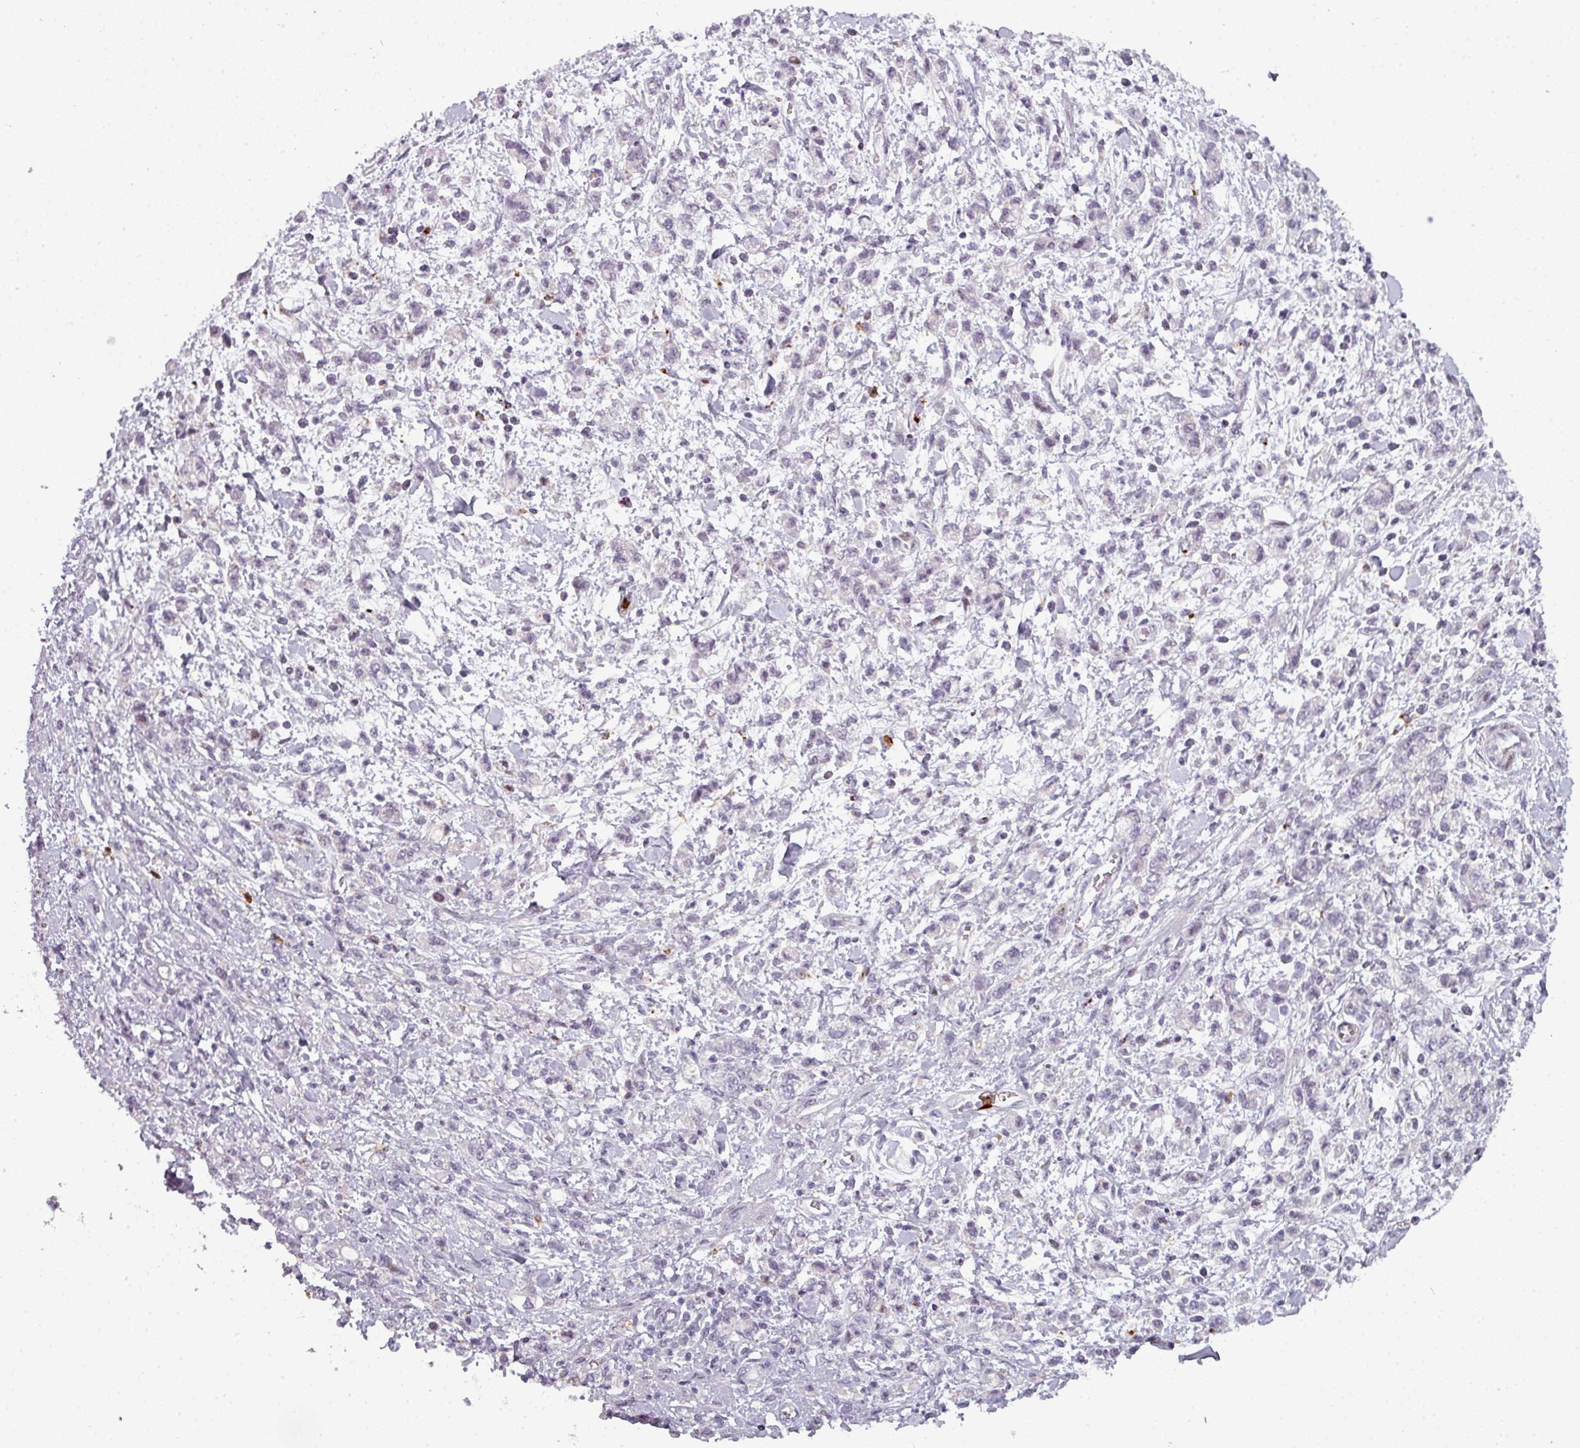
{"staining": {"intensity": "negative", "quantity": "none", "location": "none"}, "tissue": "stomach cancer", "cell_type": "Tumor cells", "image_type": "cancer", "snomed": [{"axis": "morphology", "description": "Adenocarcinoma, NOS"}, {"axis": "topography", "description": "Stomach"}], "caption": "This is a photomicrograph of immunohistochemistry staining of stomach adenocarcinoma, which shows no staining in tumor cells.", "gene": "TMEFF1", "patient": {"sex": "male", "age": 77}}